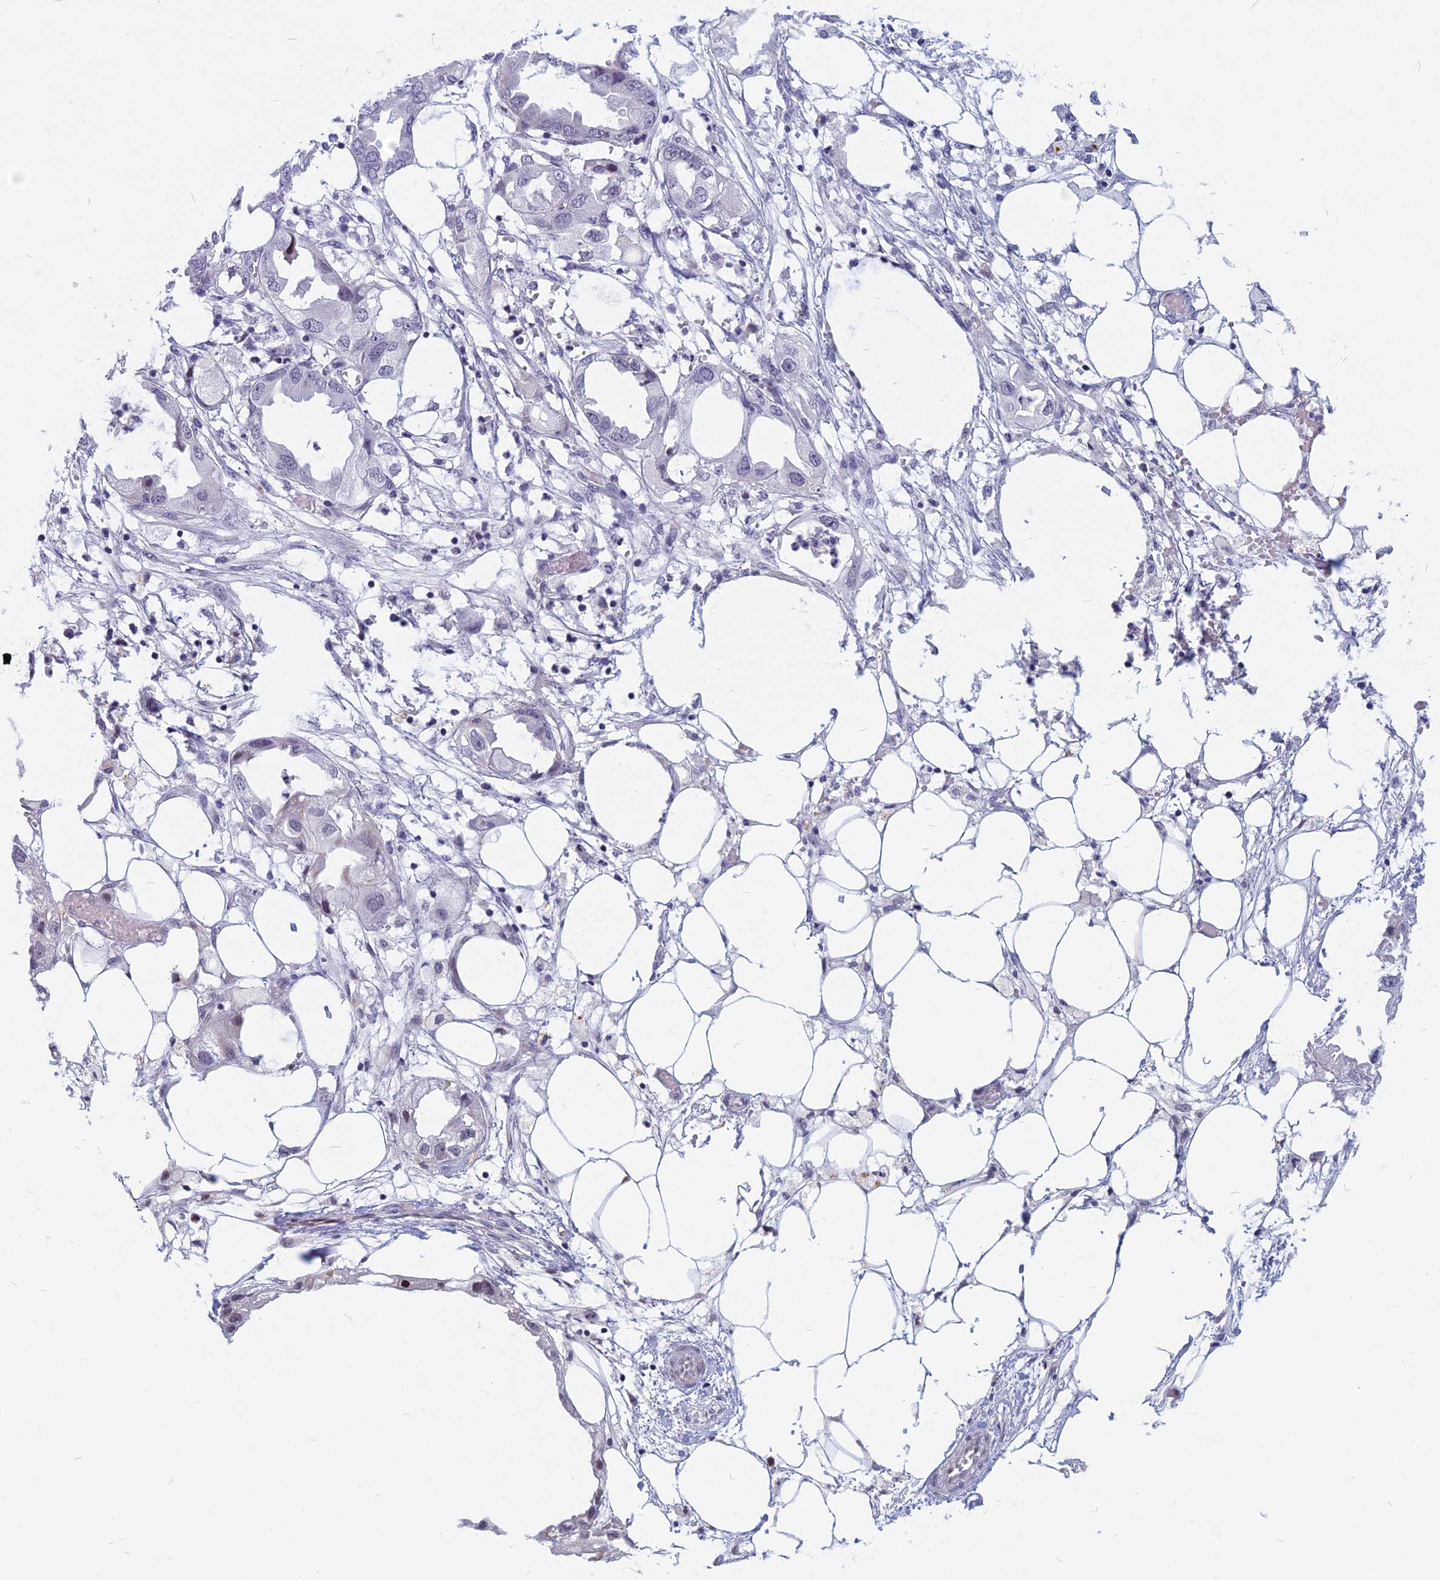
{"staining": {"intensity": "negative", "quantity": "none", "location": "none"}, "tissue": "endometrial cancer", "cell_type": "Tumor cells", "image_type": "cancer", "snomed": [{"axis": "morphology", "description": "Adenocarcinoma, NOS"}, {"axis": "morphology", "description": "Adenocarcinoma, metastatic, NOS"}, {"axis": "topography", "description": "Adipose tissue"}, {"axis": "topography", "description": "Endometrium"}], "caption": "The histopathology image demonstrates no significant positivity in tumor cells of endometrial cancer.", "gene": "CDC7", "patient": {"sex": "female", "age": 67}}